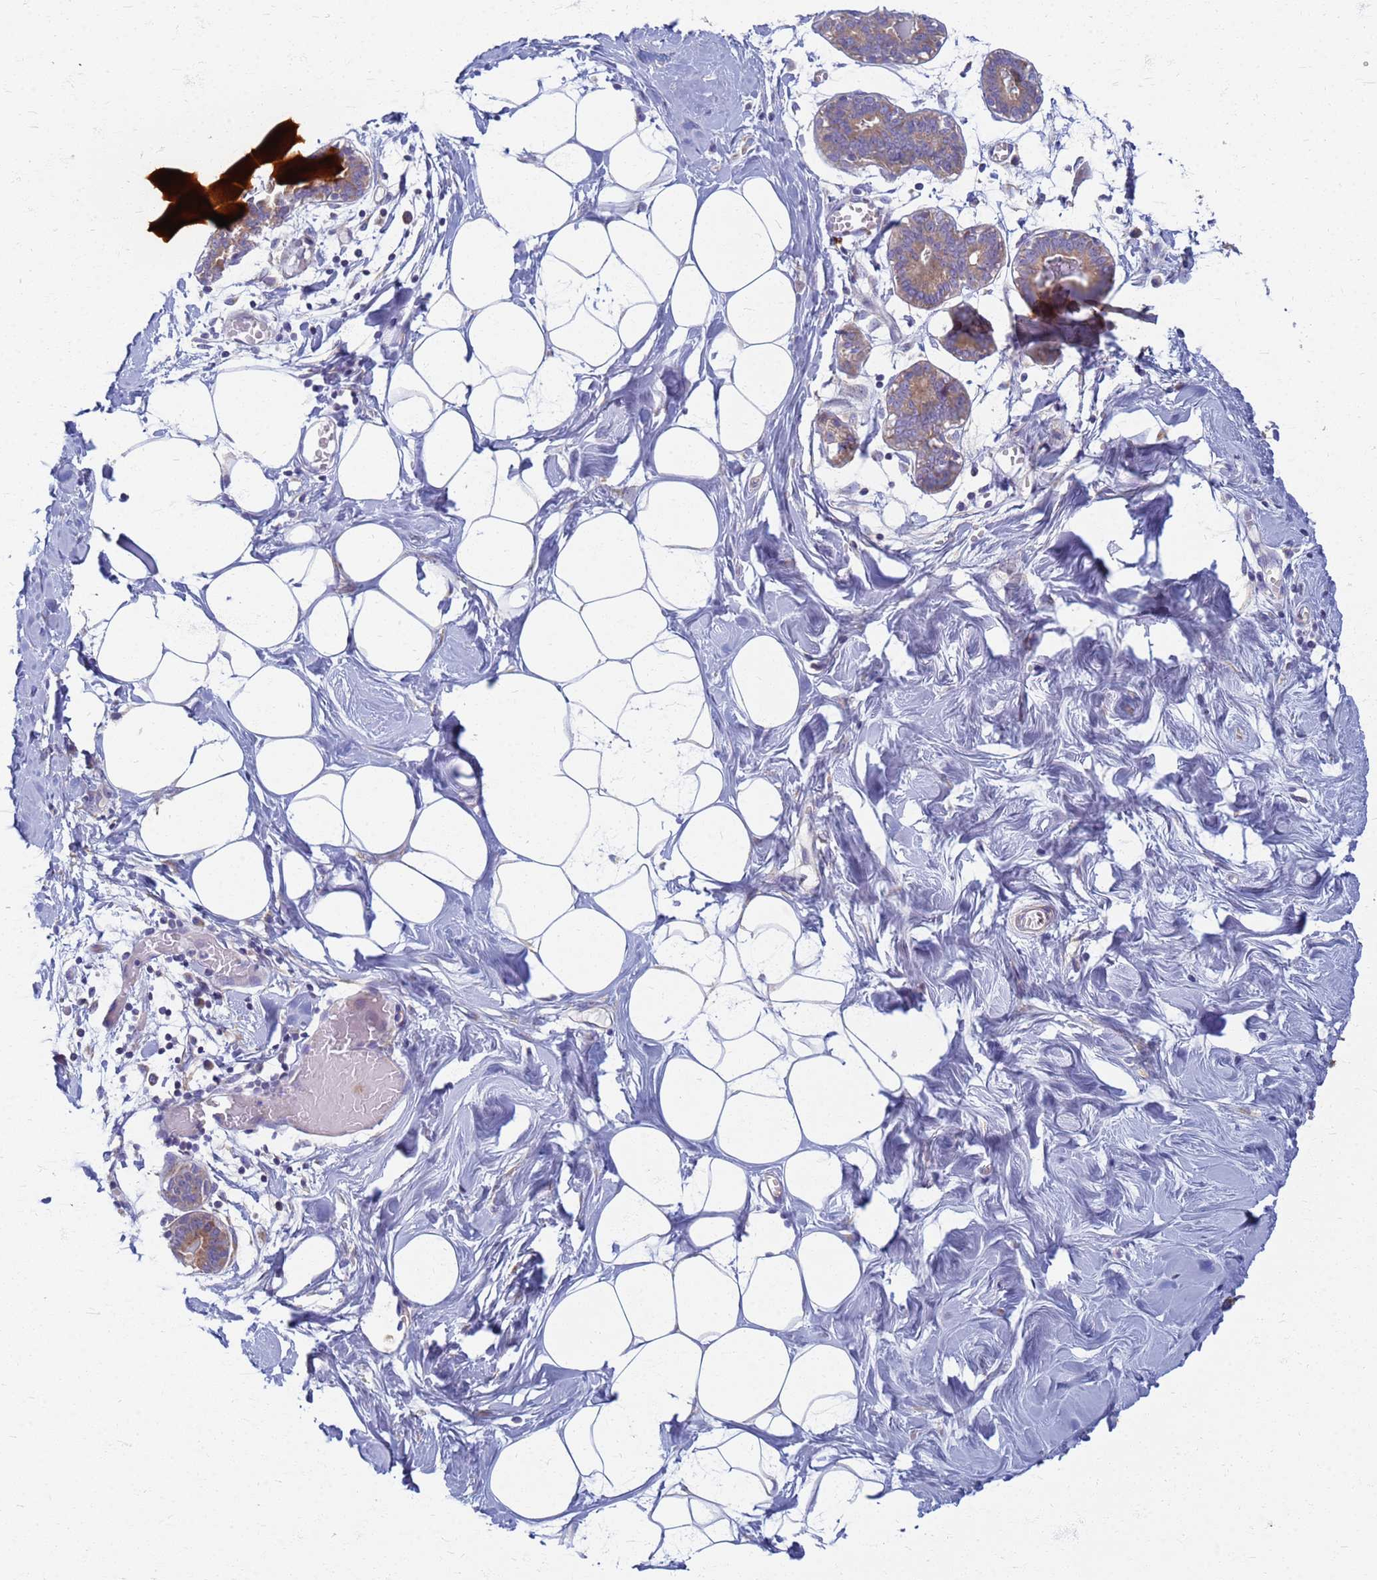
{"staining": {"intensity": "negative", "quantity": "none", "location": "none"}, "tissue": "breast", "cell_type": "Adipocytes", "image_type": "normal", "snomed": [{"axis": "morphology", "description": "Normal tissue, NOS"}, {"axis": "topography", "description": "Breast"}], "caption": "This is a photomicrograph of immunohistochemistry staining of normal breast, which shows no positivity in adipocytes.", "gene": "EEA1", "patient": {"sex": "female", "age": 27}}